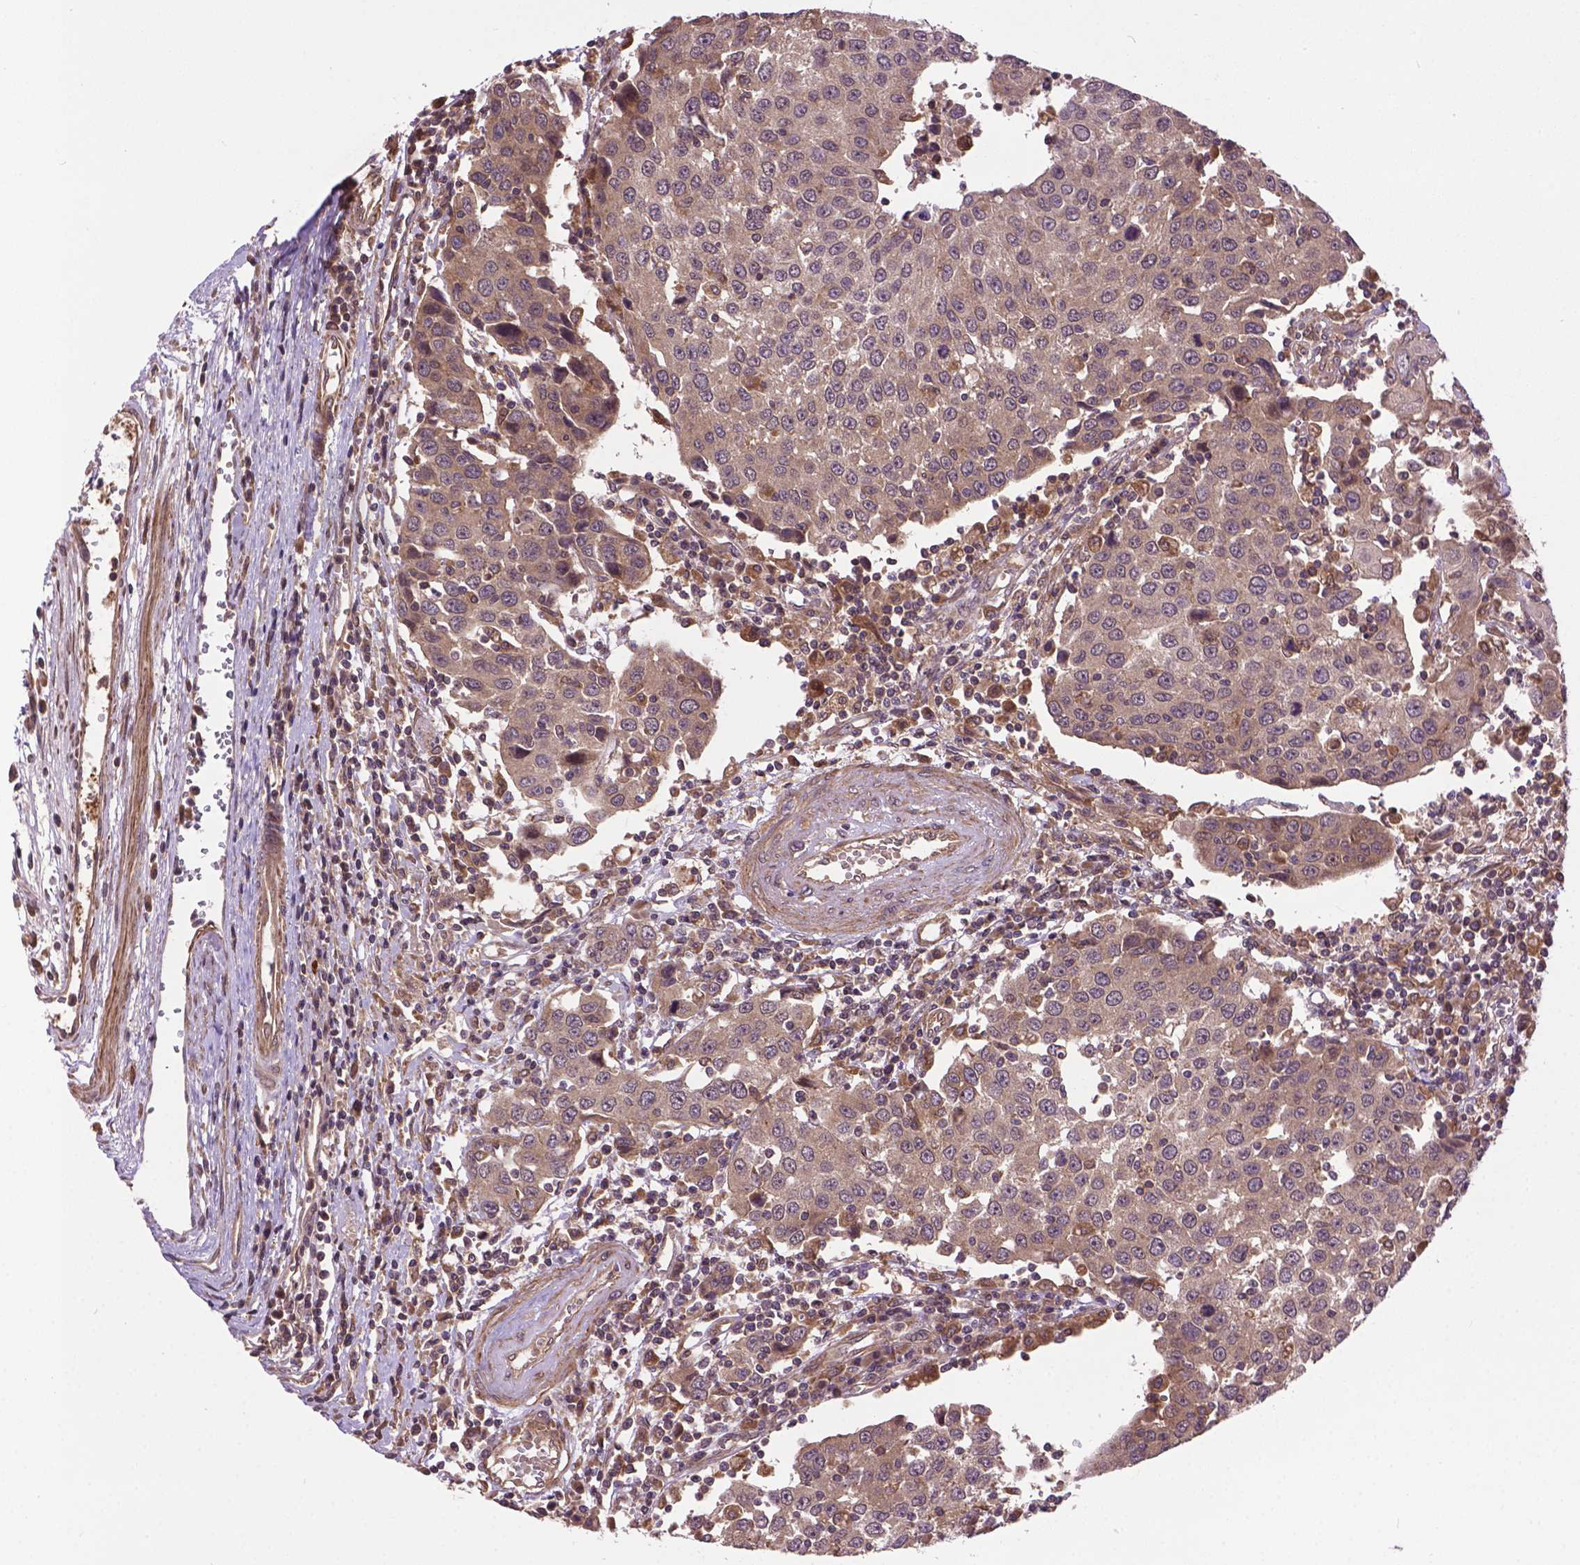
{"staining": {"intensity": "moderate", "quantity": ">75%", "location": "cytoplasmic/membranous"}, "tissue": "urothelial cancer", "cell_type": "Tumor cells", "image_type": "cancer", "snomed": [{"axis": "morphology", "description": "Urothelial carcinoma, High grade"}, {"axis": "topography", "description": "Urinary bladder"}], "caption": "Human urothelial cancer stained for a protein (brown) demonstrates moderate cytoplasmic/membranous positive staining in approximately >75% of tumor cells.", "gene": "ZNF616", "patient": {"sex": "female", "age": 85}}